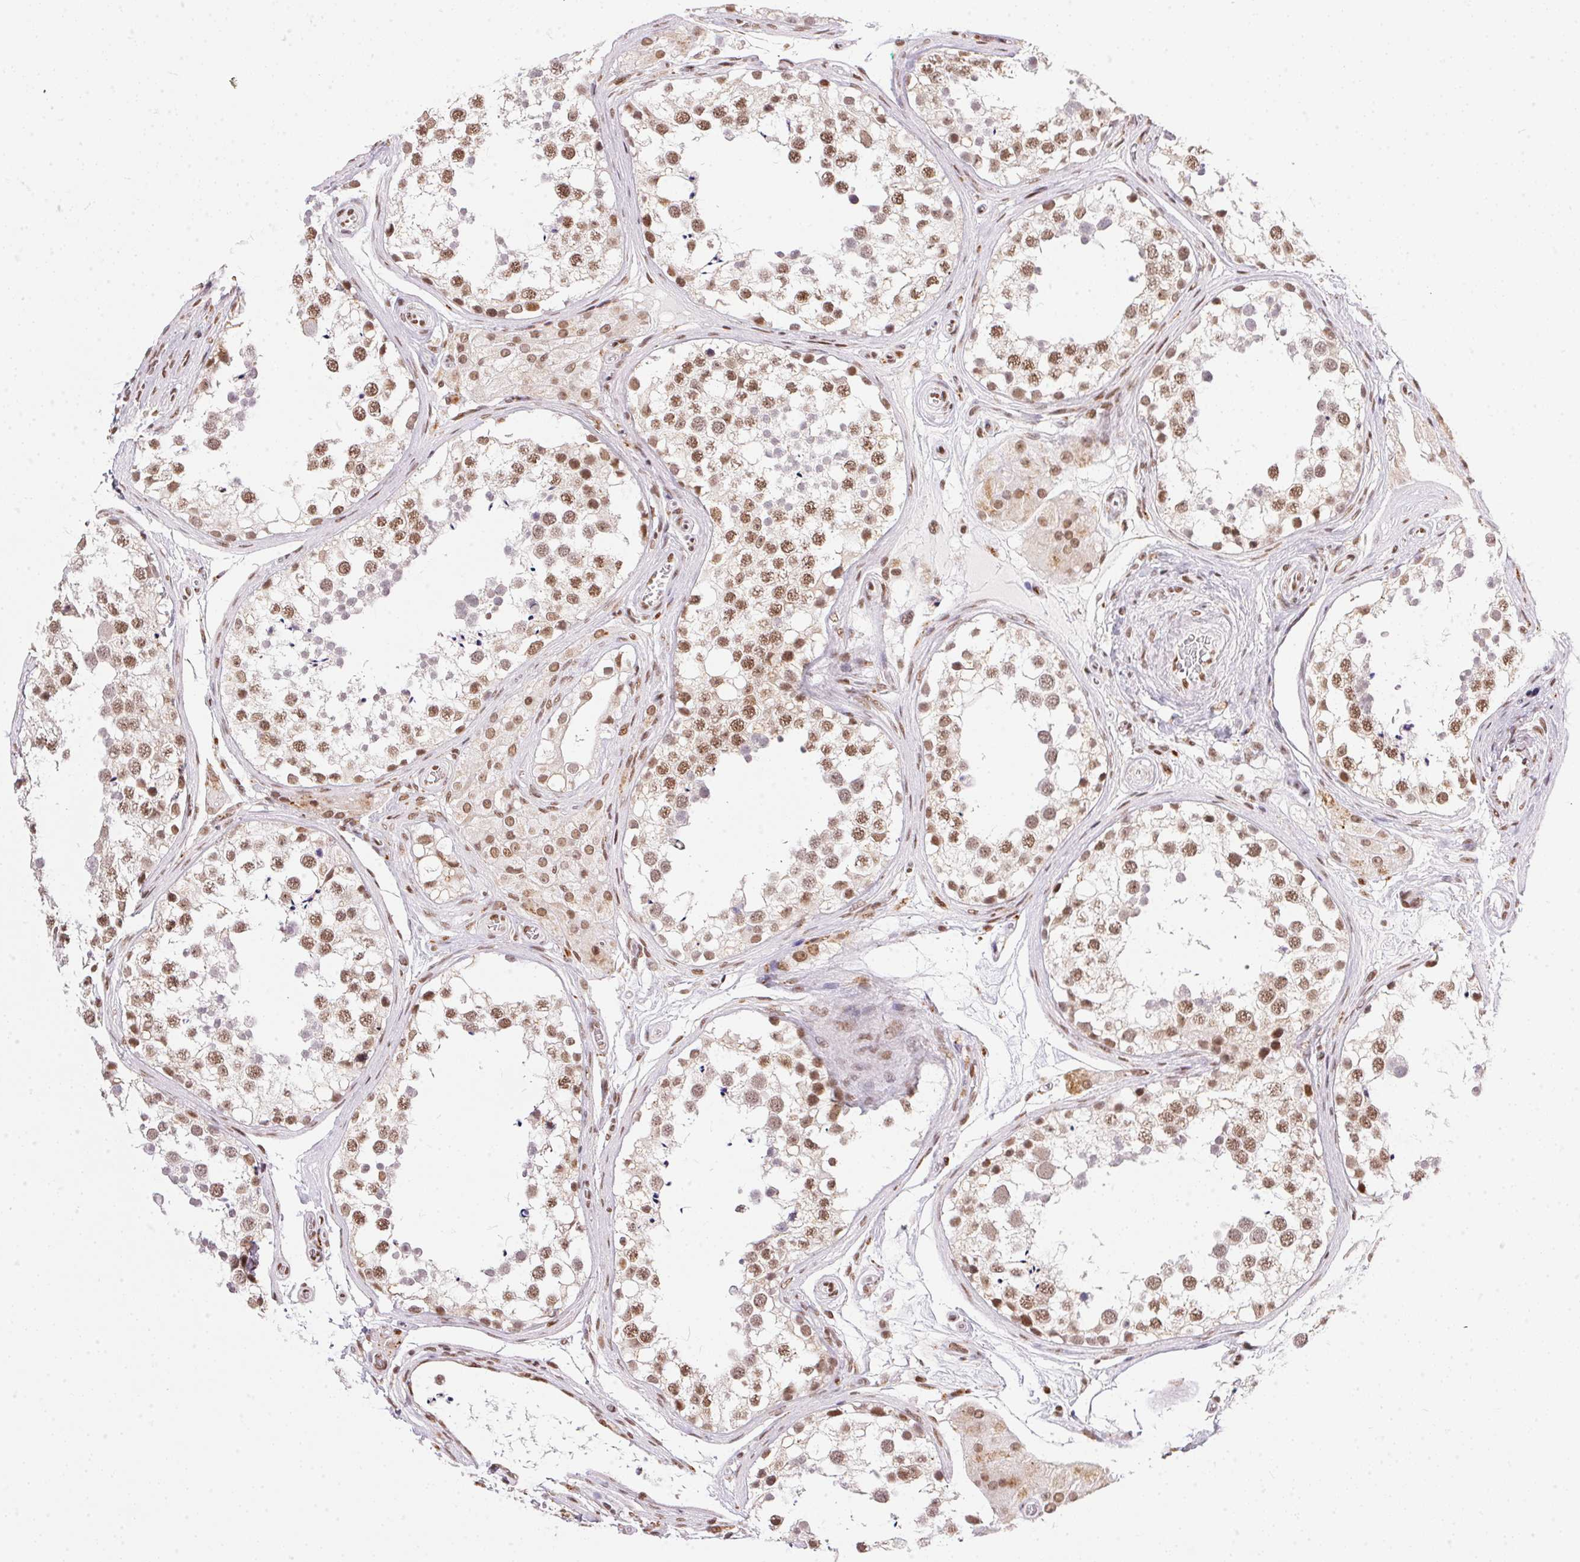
{"staining": {"intensity": "moderate", "quantity": ">75%", "location": "nuclear"}, "tissue": "testis", "cell_type": "Cells in seminiferous ducts", "image_type": "normal", "snomed": [{"axis": "morphology", "description": "Normal tissue, NOS"}, {"axis": "morphology", "description": "Seminoma, NOS"}, {"axis": "topography", "description": "Testis"}], "caption": "Immunohistochemistry image of unremarkable testis: human testis stained using immunohistochemistry (IHC) reveals medium levels of moderate protein expression localized specifically in the nuclear of cells in seminiferous ducts, appearing as a nuclear brown color.", "gene": "NFE2L1", "patient": {"sex": "male", "age": 65}}